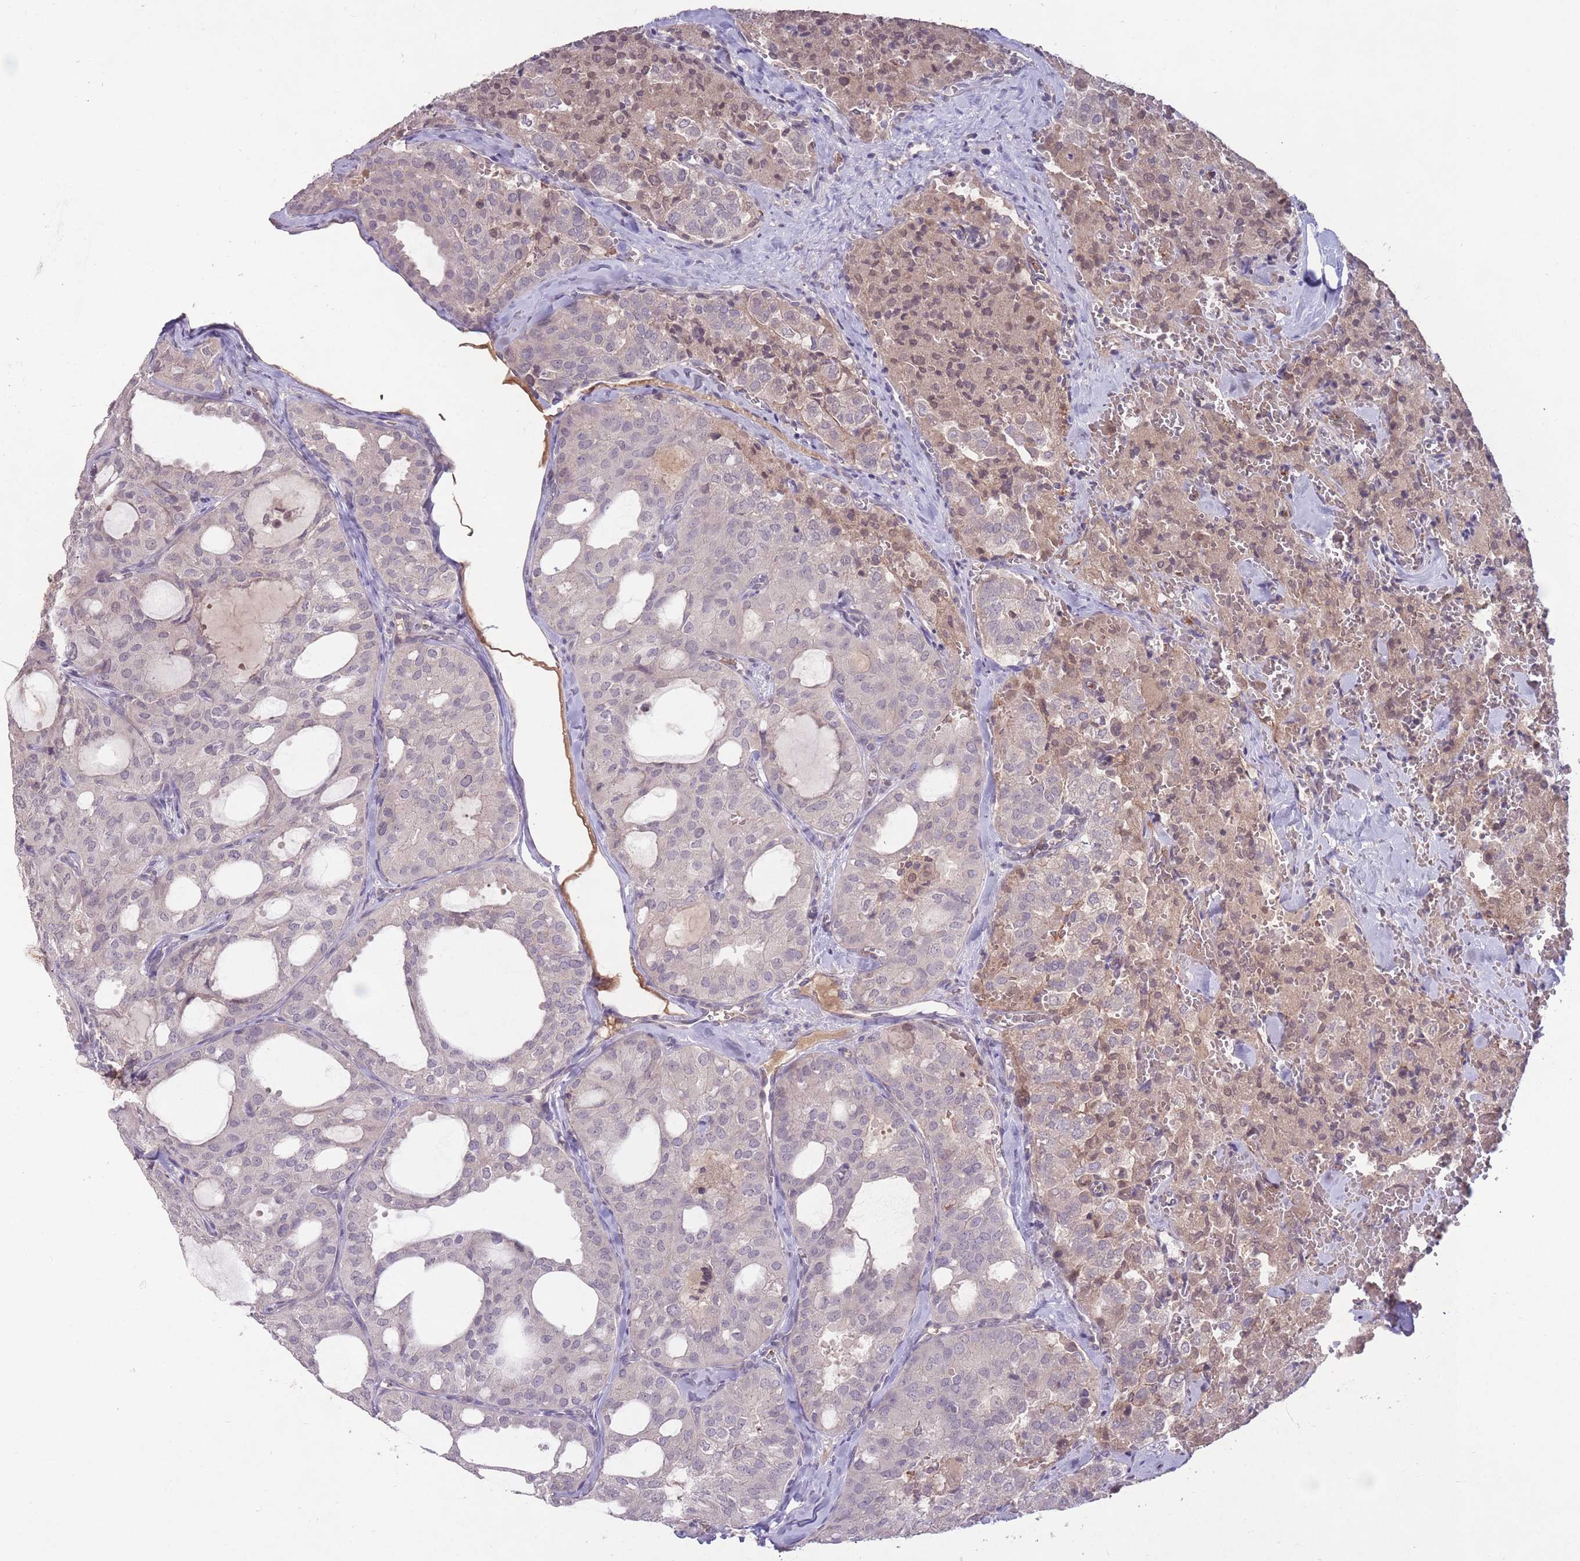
{"staining": {"intensity": "weak", "quantity": "25%-75%", "location": "nuclear"}, "tissue": "thyroid cancer", "cell_type": "Tumor cells", "image_type": "cancer", "snomed": [{"axis": "morphology", "description": "Follicular adenoma carcinoma, NOS"}, {"axis": "topography", "description": "Thyroid gland"}], "caption": "Protein expression analysis of human thyroid cancer (follicular adenoma carcinoma) reveals weak nuclear expression in approximately 25%-75% of tumor cells.", "gene": "ADCYAP1R1", "patient": {"sex": "male", "age": 75}}